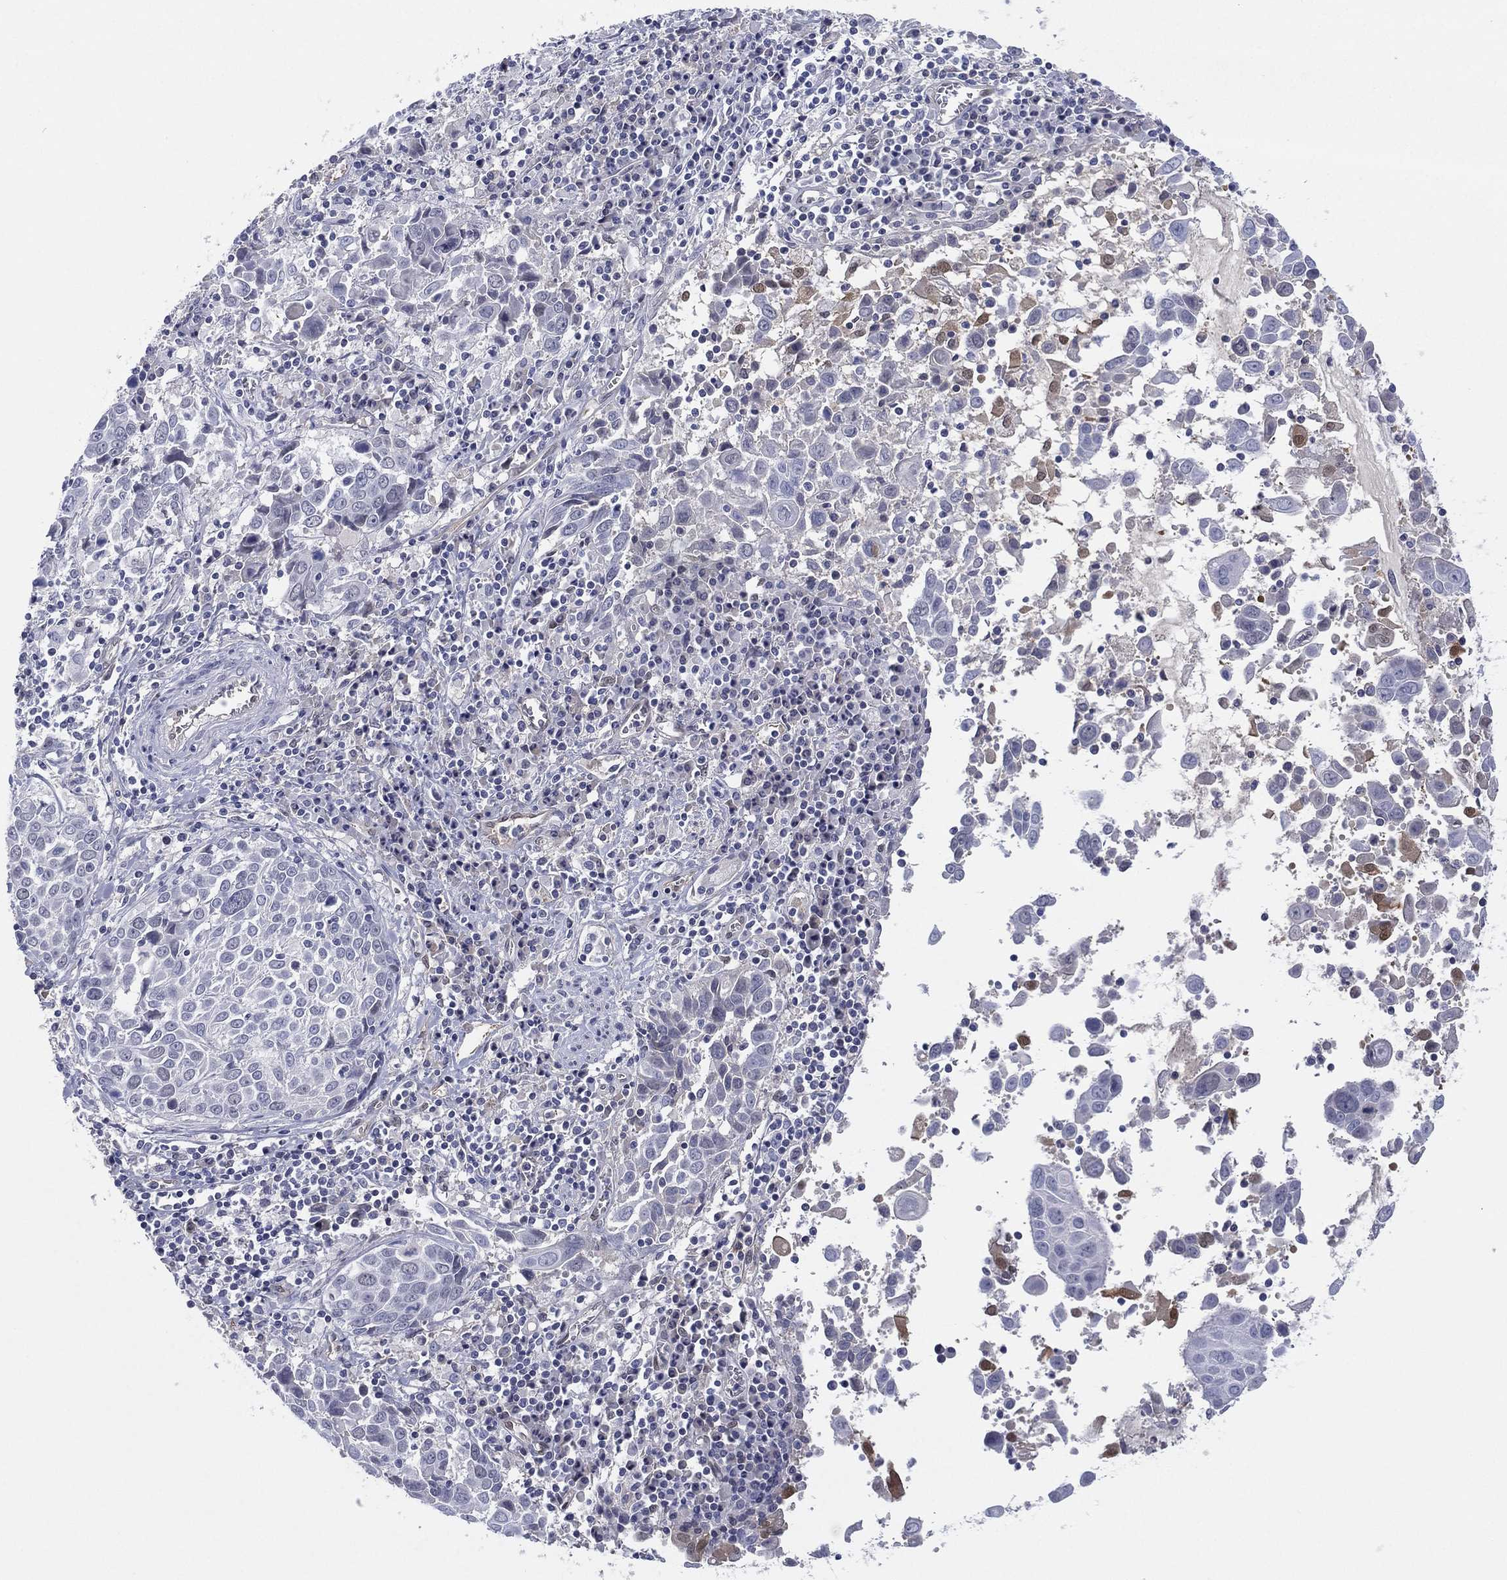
{"staining": {"intensity": "negative", "quantity": "none", "location": "none"}, "tissue": "lung cancer", "cell_type": "Tumor cells", "image_type": "cancer", "snomed": [{"axis": "morphology", "description": "Squamous cell carcinoma, NOS"}, {"axis": "topography", "description": "Lung"}], "caption": "Lung squamous cell carcinoma stained for a protein using immunohistochemistry (IHC) shows no staining tumor cells.", "gene": "DDAH1", "patient": {"sex": "male", "age": 57}}